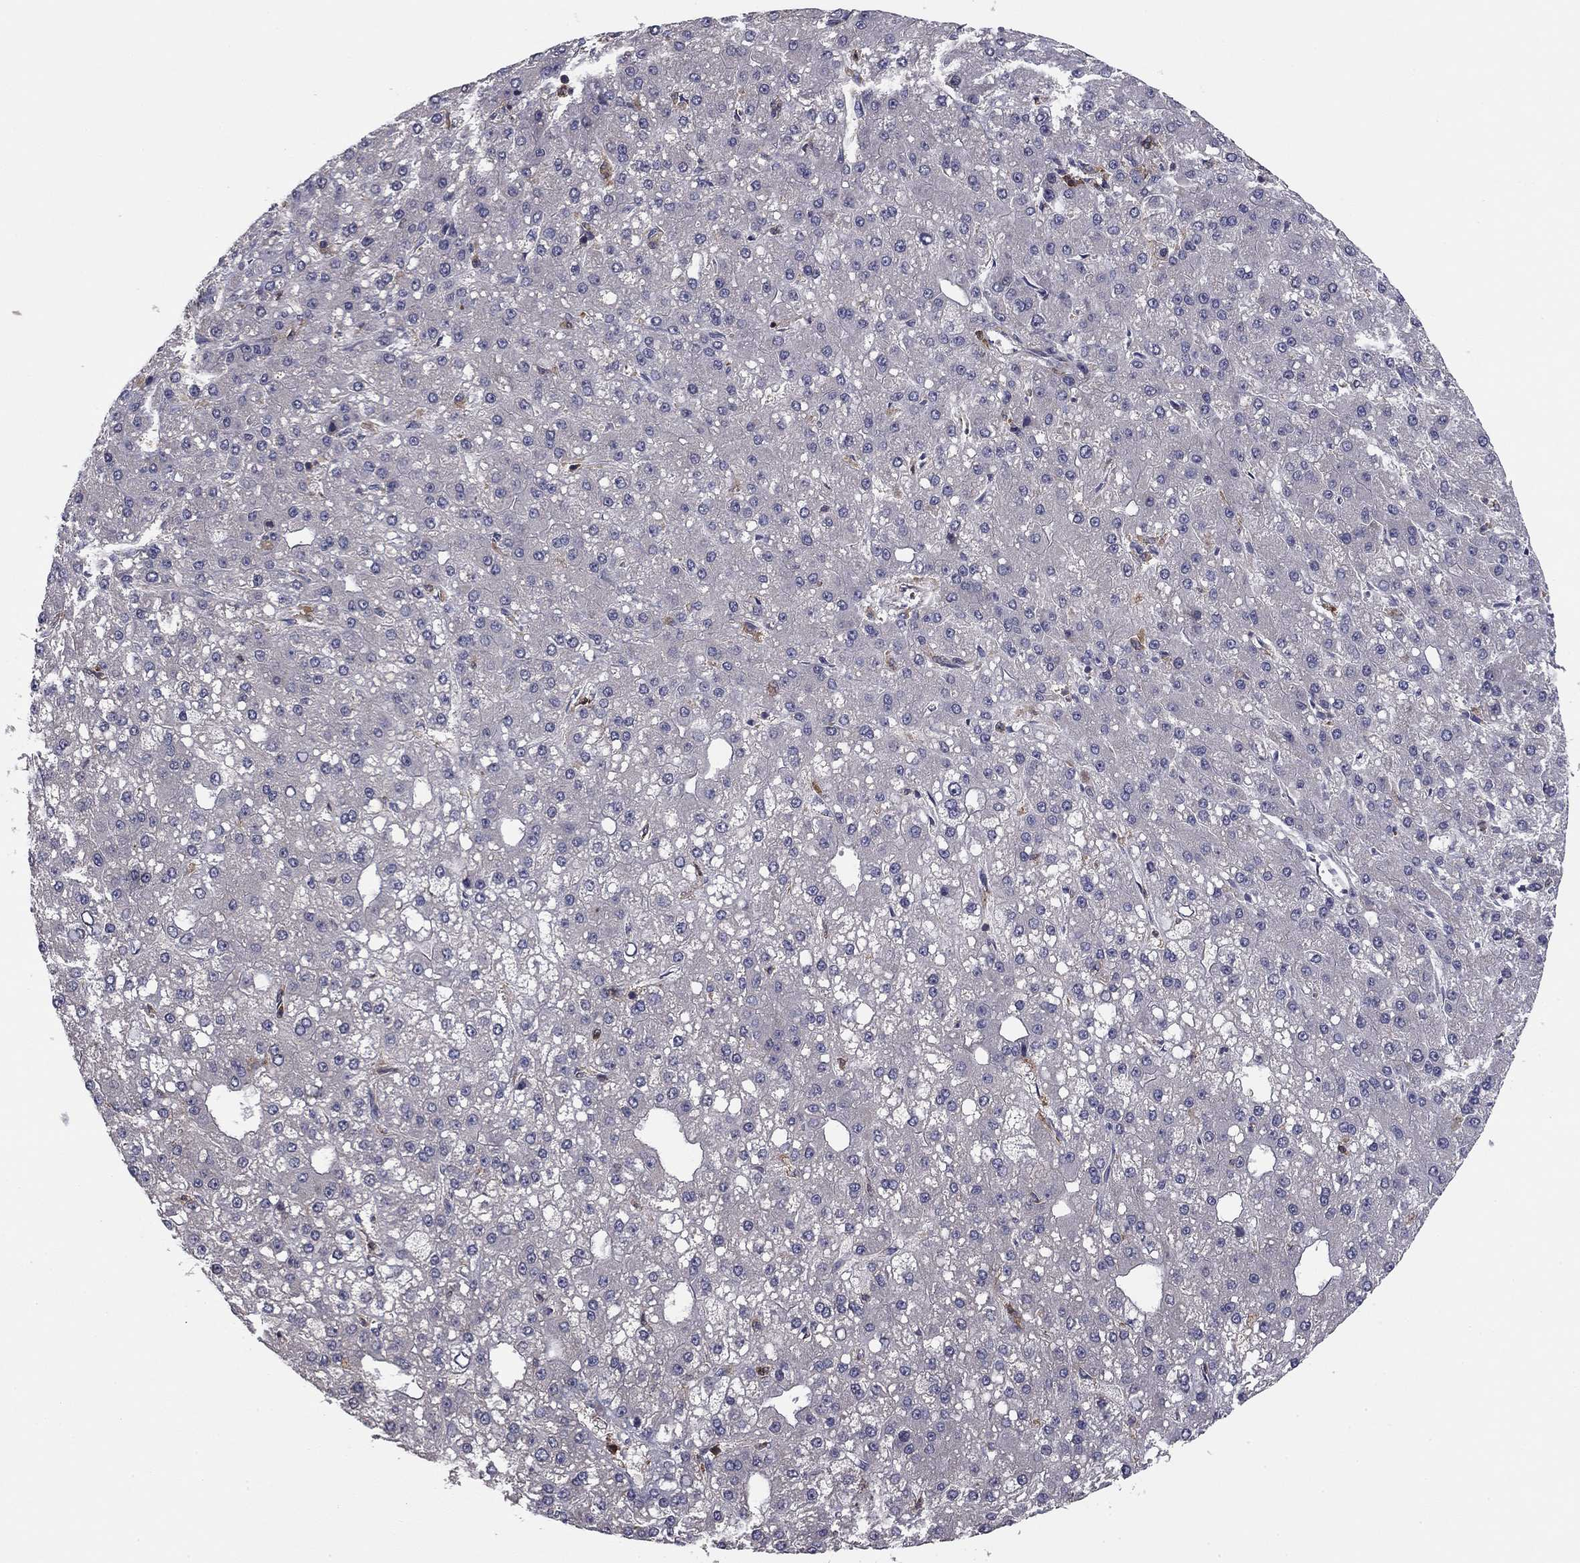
{"staining": {"intensity": "negative", "quantity": "none", "location": "none"}, "tissue": "liver cancer", "cell_type": "Tumor cells", "image_type": "cancer", "snomed": [{"axis": "morphology", "description": "Carcinoma, Hepatocellular, NOS"}, {"axis": "topography", "description": "Liver"}], "caption": "DAB (3,3'-diaminobenzidine) immunohistochemical staining of human liver cancer demonstrates no significant expression in tumor cells. (DAB (3,3'-diaminobenzidine) immunohistochemistry (IHC) visualized using brightfield microscopy, high magnification).", "gene": "PLCB2", "patient": {"sex": "male", "age": 67}}